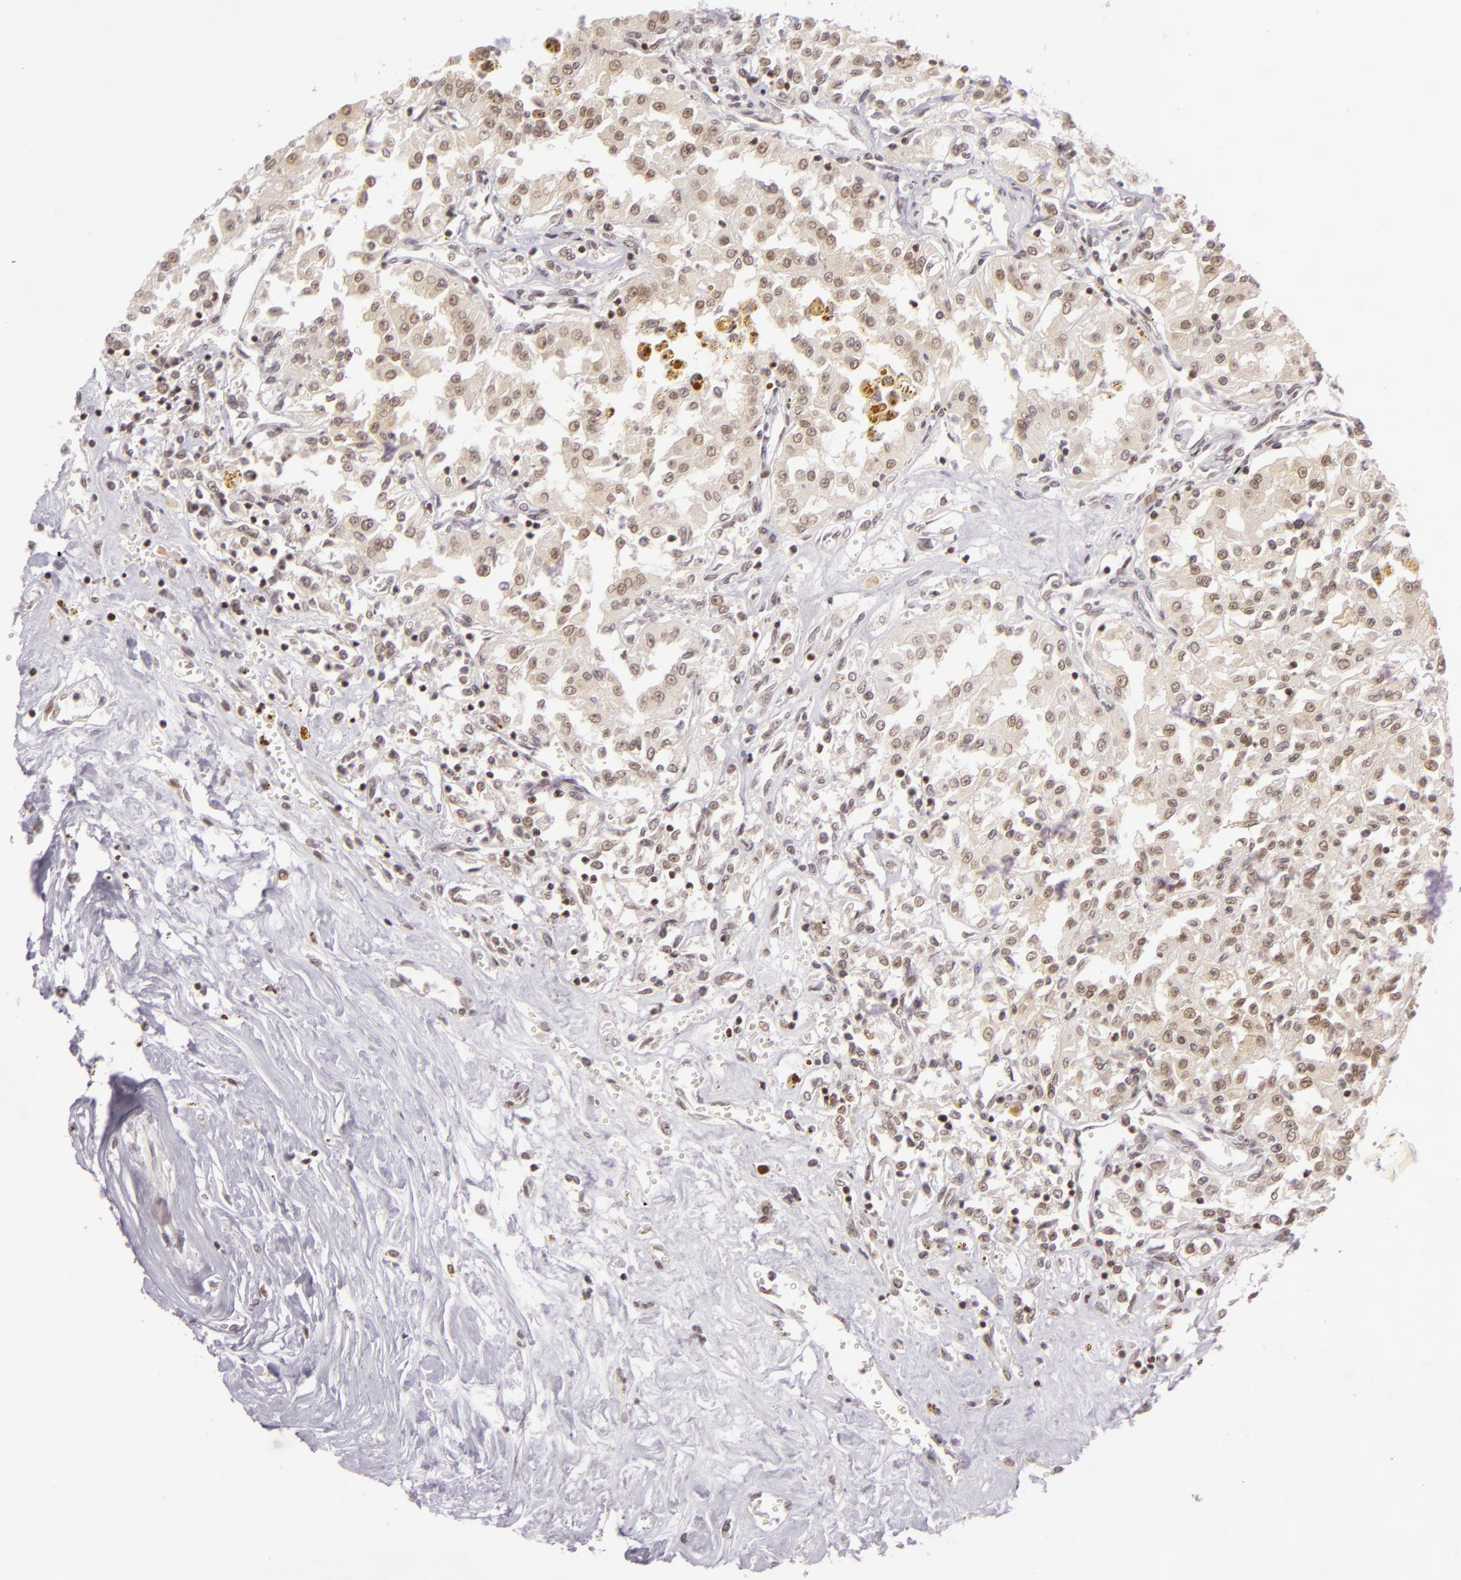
{"staining": {"intensity": "moderate", "quantity": ">75%", "location": "nuclear"}, "tissue": "renal cancer", "cell_type": "Tumor cells", "image_type": "cancer", "snomed": [{"axis": "morphology", "description": "Adenocarcinoma, NOS"}, {"axis": "topography", "description": "Kidney"}], "caption": "Moderate nuclear protein positivity is seen in about >75% of tumor cells in renal cancer.", "gene": "ZFX", "patient": {"sex": "male", "age": 78}}